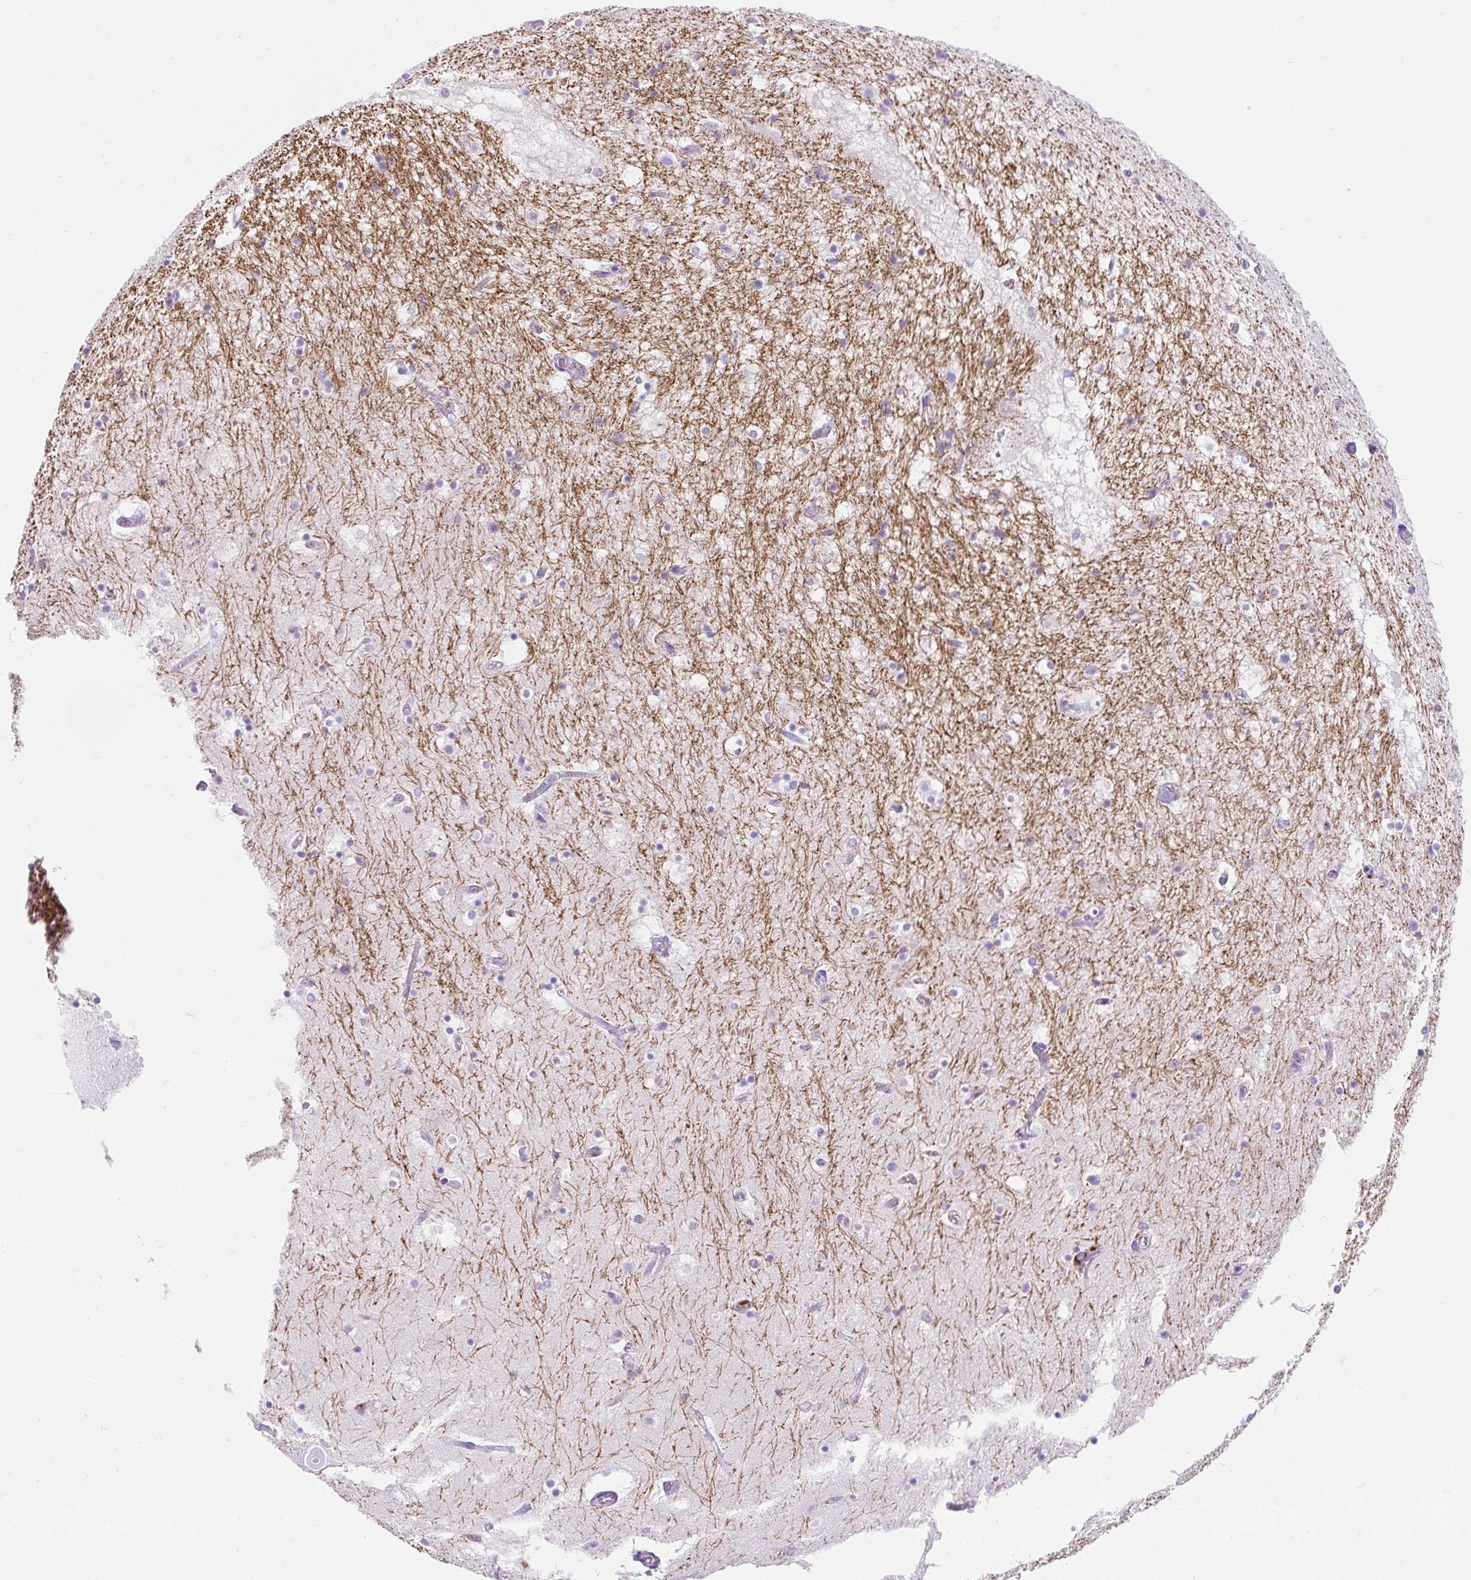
{"staining": {"intensity": "negative", "quantity": "none", "location": "none"}, "tissue": "hippocampus", "cell_type": "Glial cells", "image_type": "normal", "snomed": [{"axis": "morphology", "description": "Normal tissue, NOS"}, {"axis": "topography", "description": "Hippocampus"}], "caption": "Human hippocampus stained for a protein using immunohistochemistry shows no staining in glial cells.", "gene": "HEXB", "patient": {"sex": "female", "age": 52}}